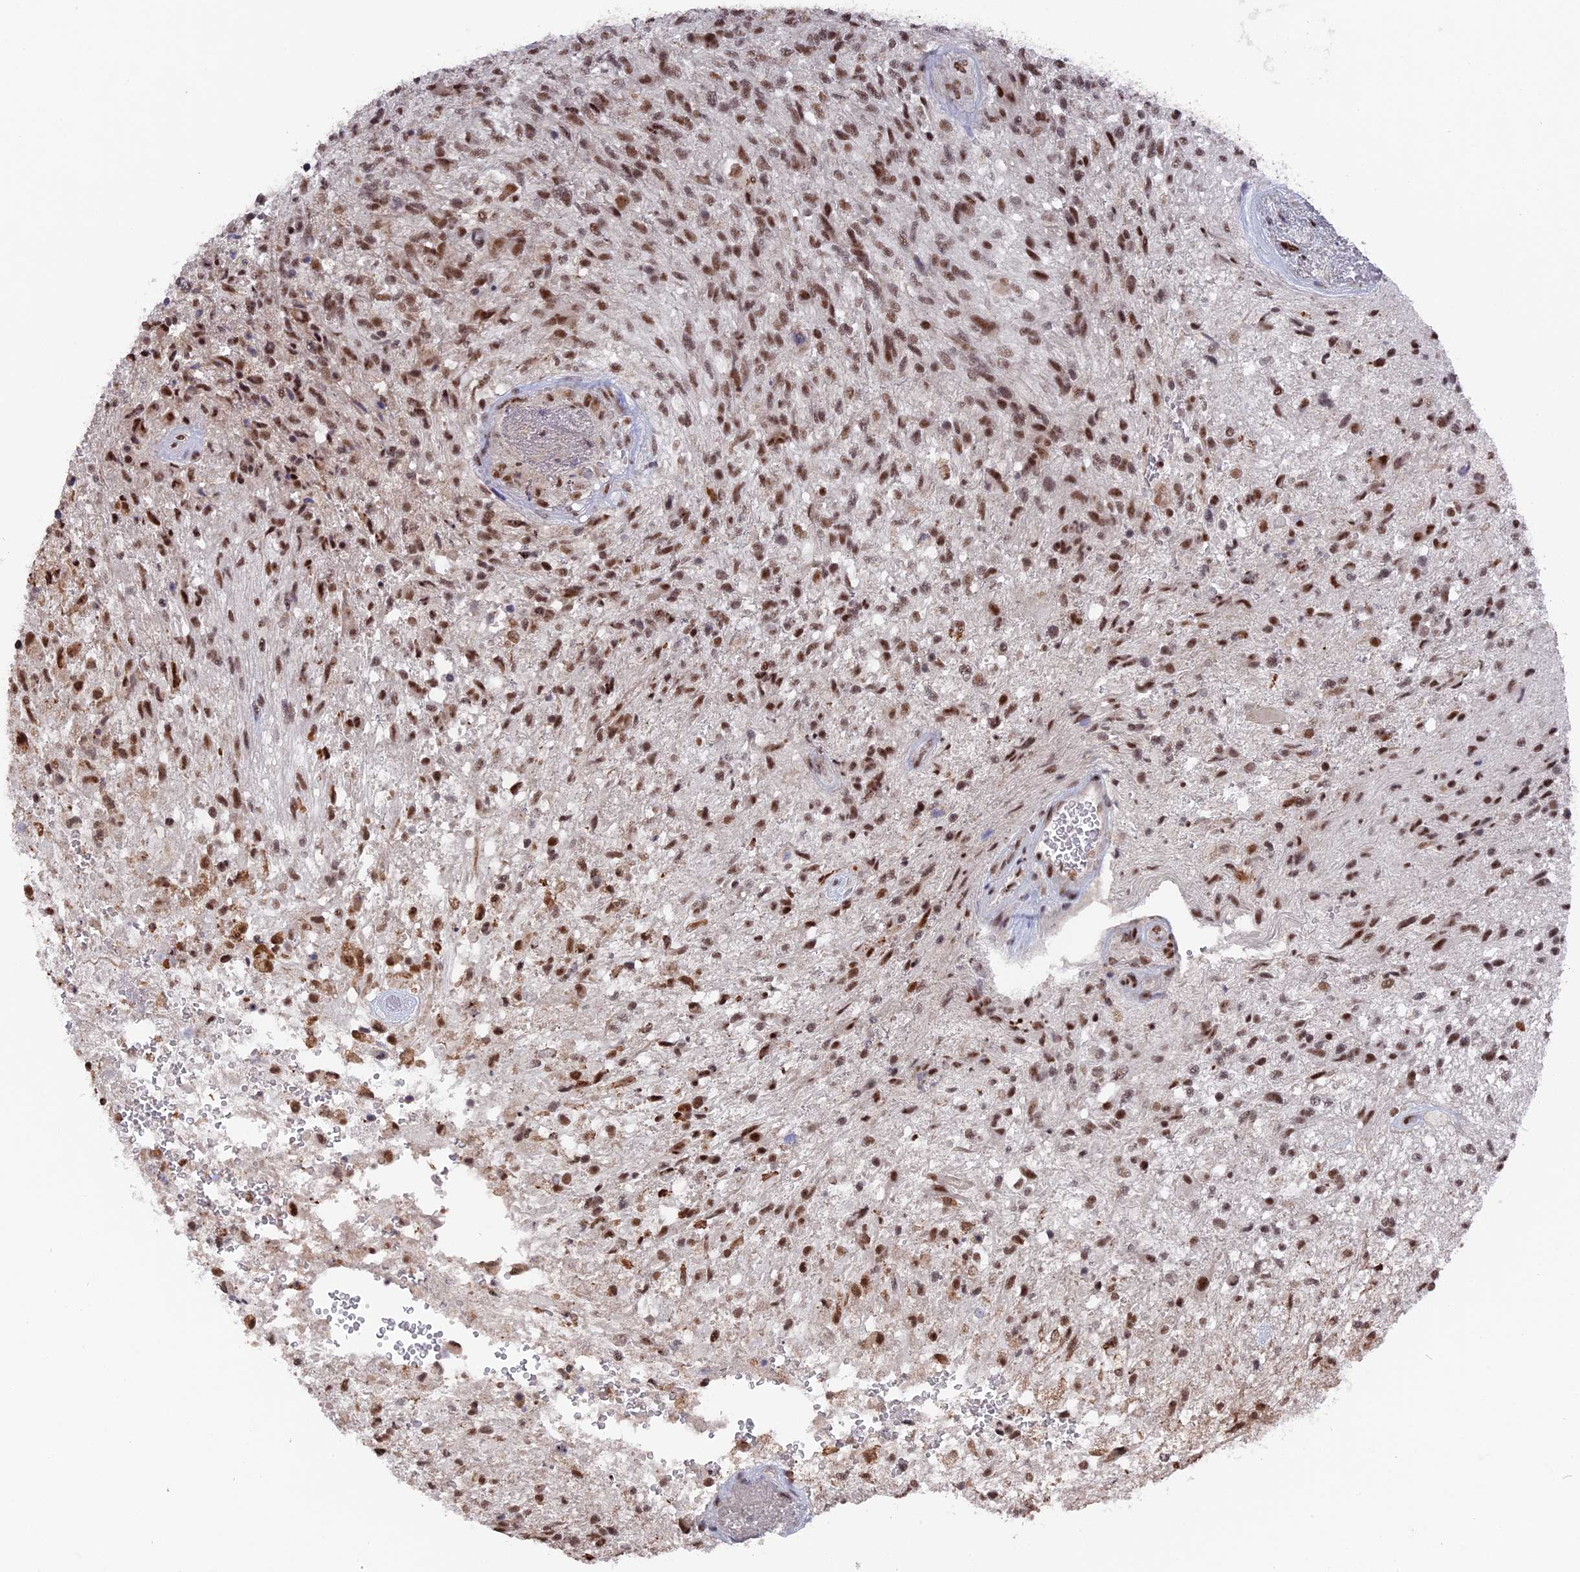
{"staining": {"intensity": "moderate", "quantity": ">75%", "location": "nuclear"}, "tissue": "glioma", "cell_type": "Tumor cells", "image_type": "cancer", "snomed": [{"axis": "morphology", "description": "Glioma, malignant, High grade"}, {"axis": "topography", "description": "Brain"}], "caption": "Malignant high-grade glioma stained with a brown dye demonstrates moderate nuclear positive positivity in about >75% of tumor cells.", "gene": "SF3A2", "patient": {"sex": "male", "age": 56}}